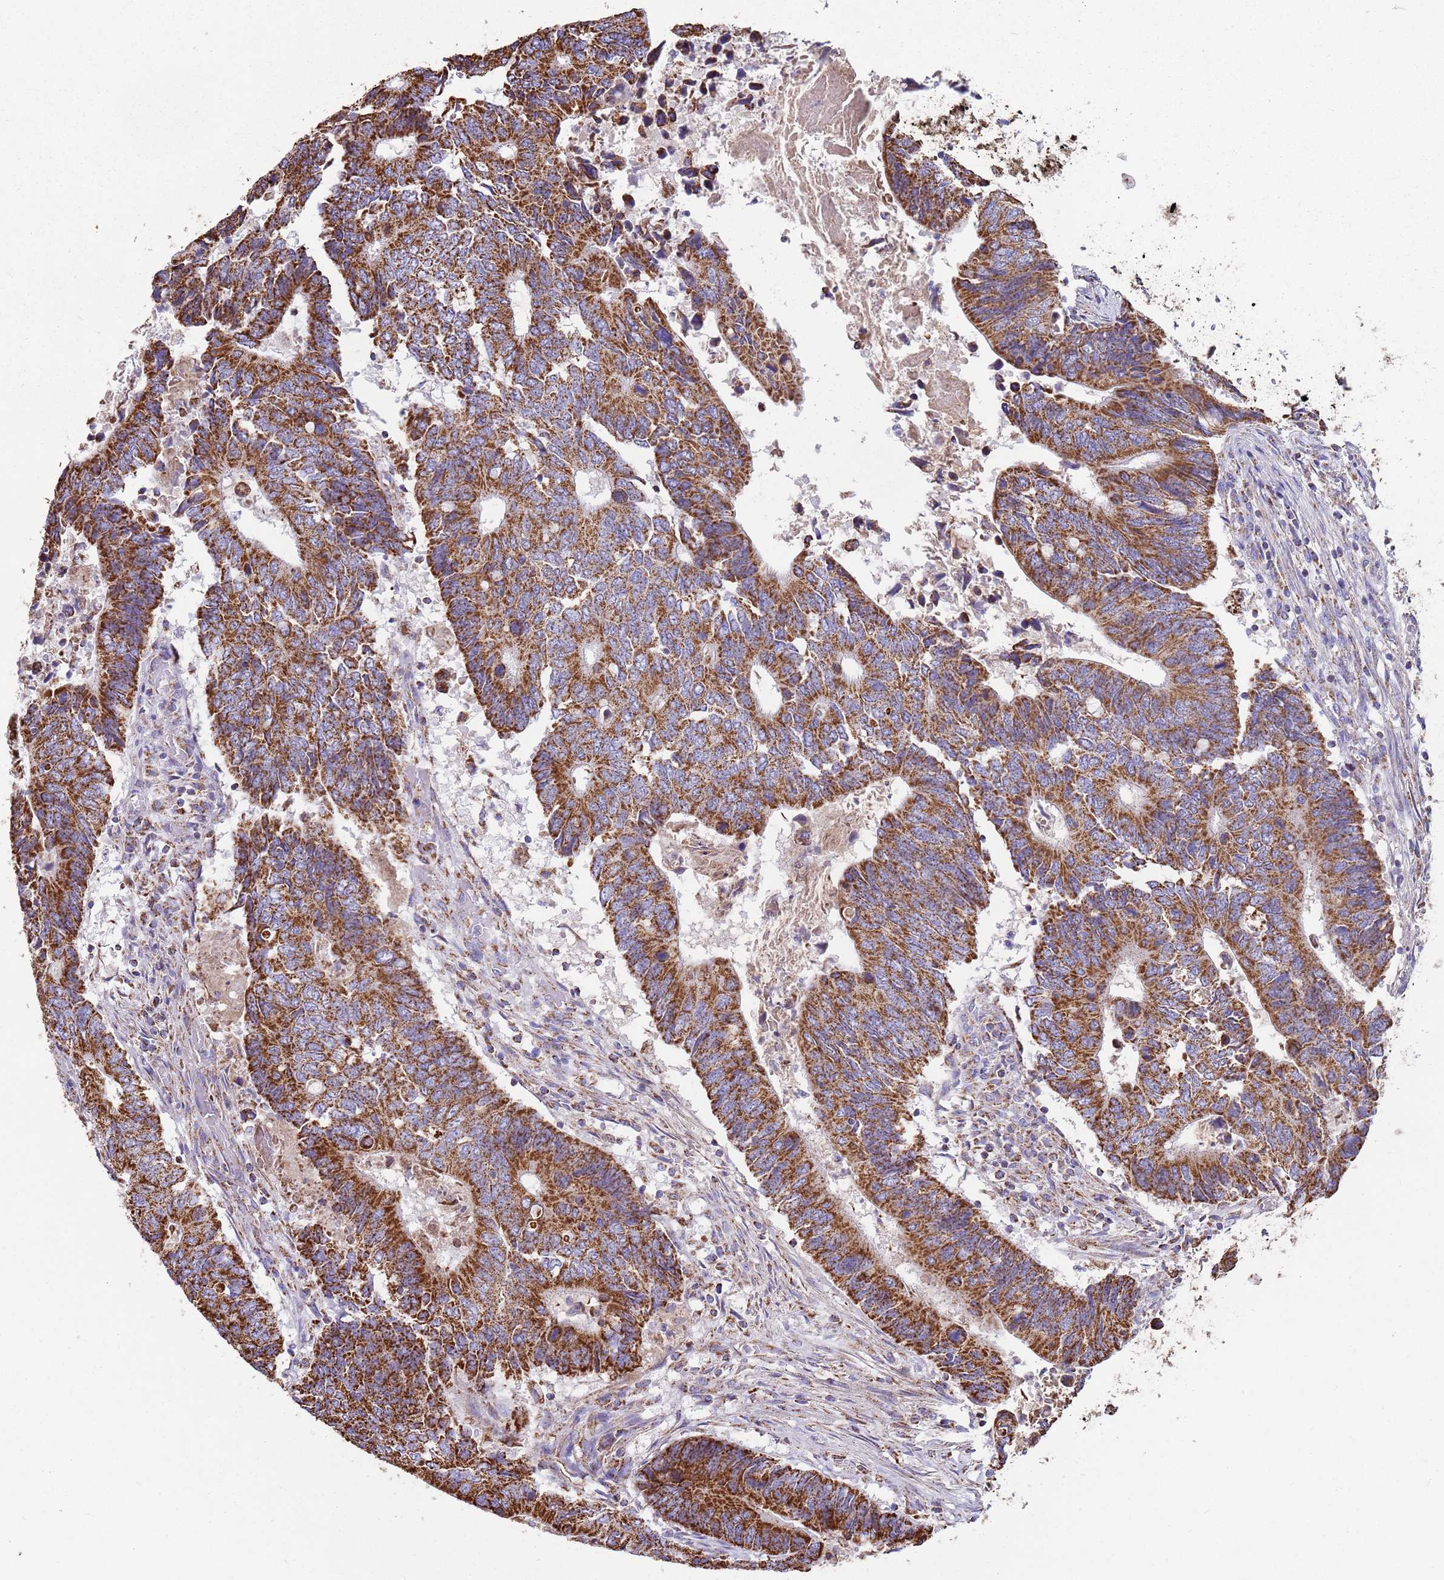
{"staining": {"intensity": "strong", "quantity": ">75%", "location": "cytoplasmic/membranous"}, "tissue": "colorectal cancer", "cell_type": "Tumor cells", "image_type": "cancer", "snomed": [{"axis": "morphology", "description": "Adenocarcinoma, NOS"}, {"axis": "topography", "description": "Colon"}], "caption": "A high amount of strong cytoplasmic/membranous positivity is identified in about >75% of tumor cells in adenocarcinoma (colorectal) tissue.", "gene": "TTLL1", "patient": {"sex": "male", "age": 87}}